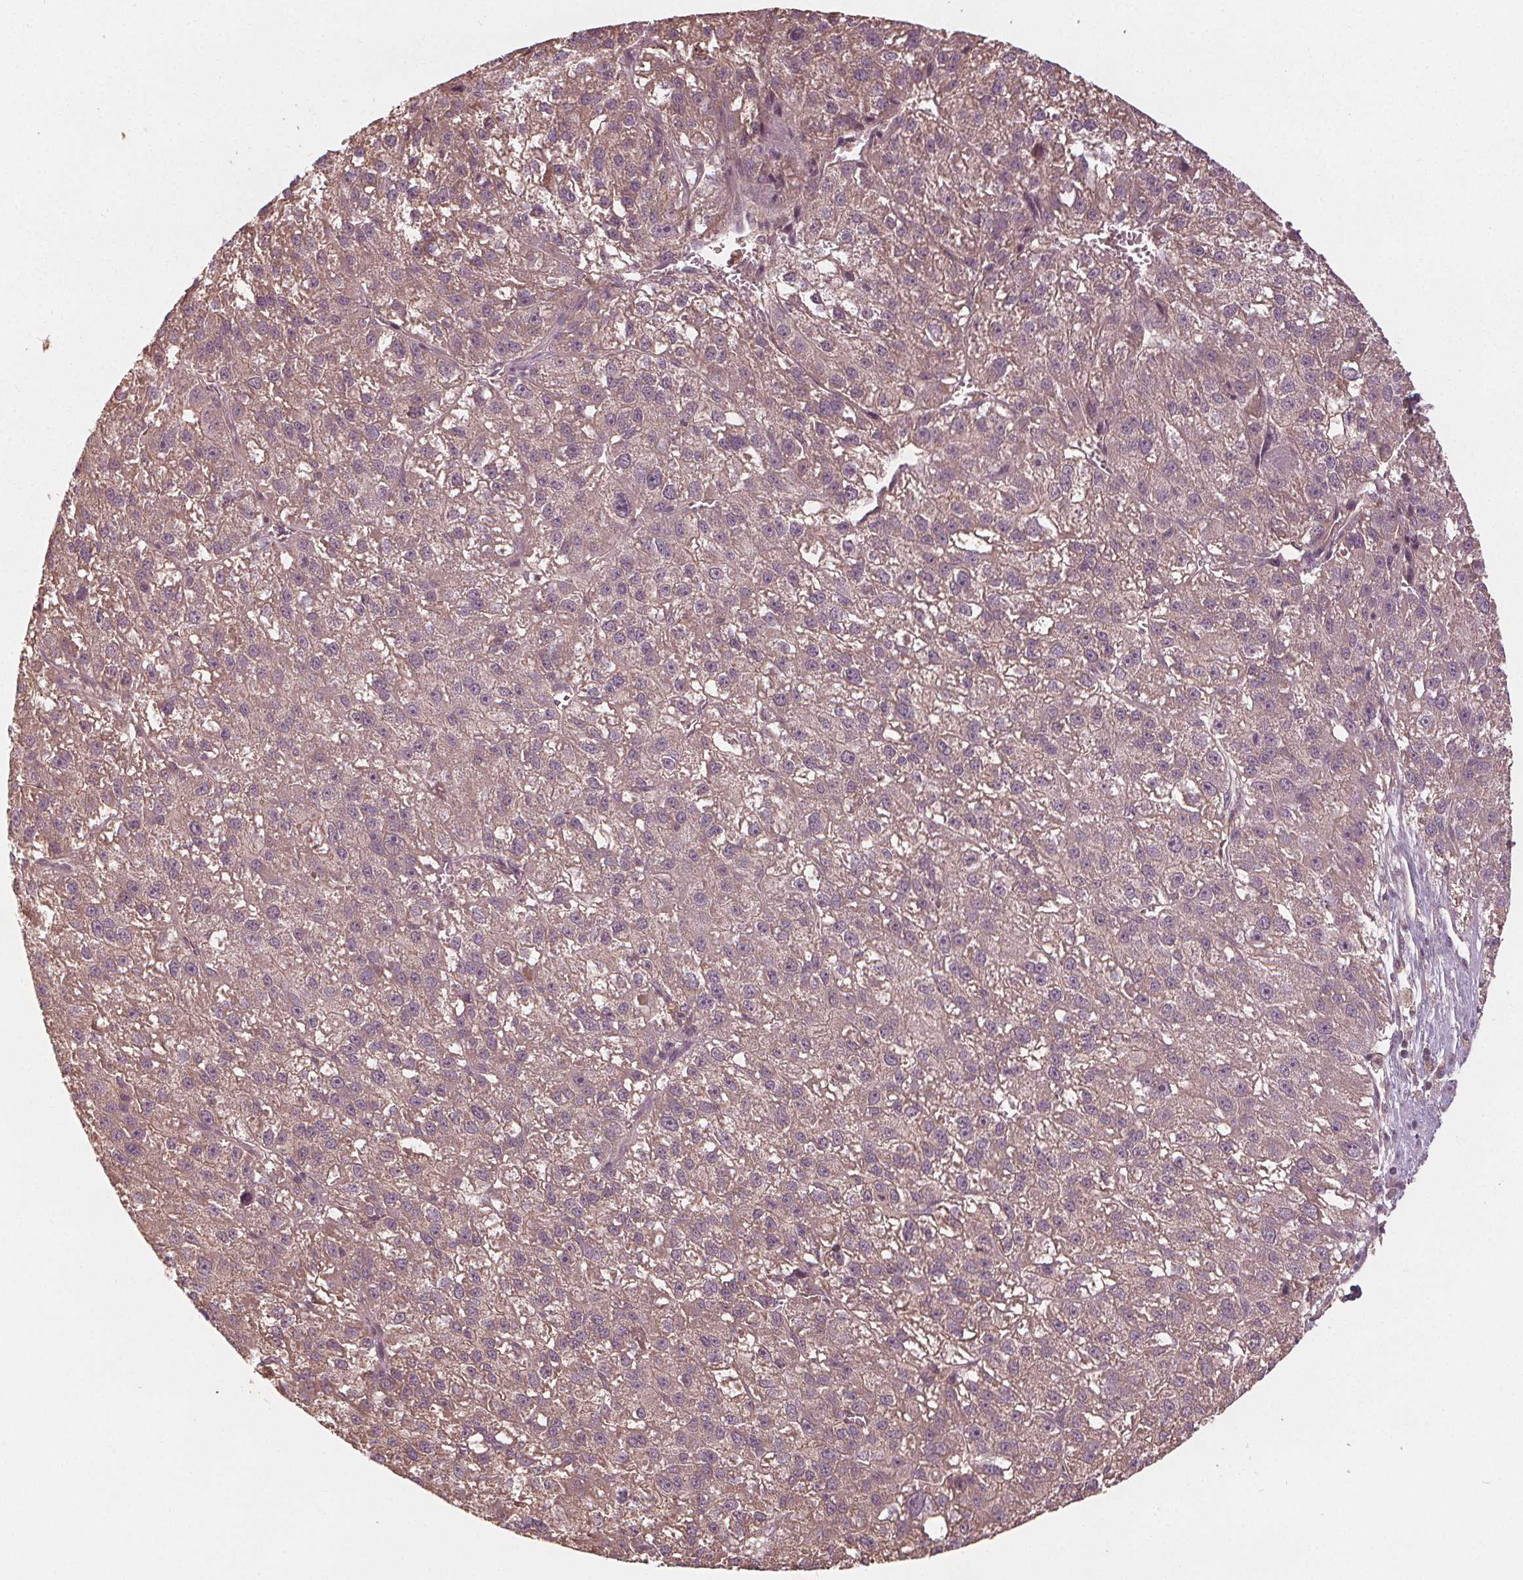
{"staining": {"intensity": "weak", "quantity": "<25%", "location": "cytoplasmic/membranous"}, "tissue": "liver cancer", "cell_type": "Tumor cells", "image_type": "cancer", "snomed": [{"axis": "morphology", "description": "Carcinoma, Hepatocellular, NOS"}, {"axis": "topography", "description": "Liver"}], "caption": "IHC micrograph of neoplastic tissue: human liver cancer (hepatocellular carcinoma) stained with DAB (3,3'-diaminobenzidine) exhibits no significant protein staining in tumor cells.", "gene": "GNB2", "patient": {"sex": "female", "age": 70}}